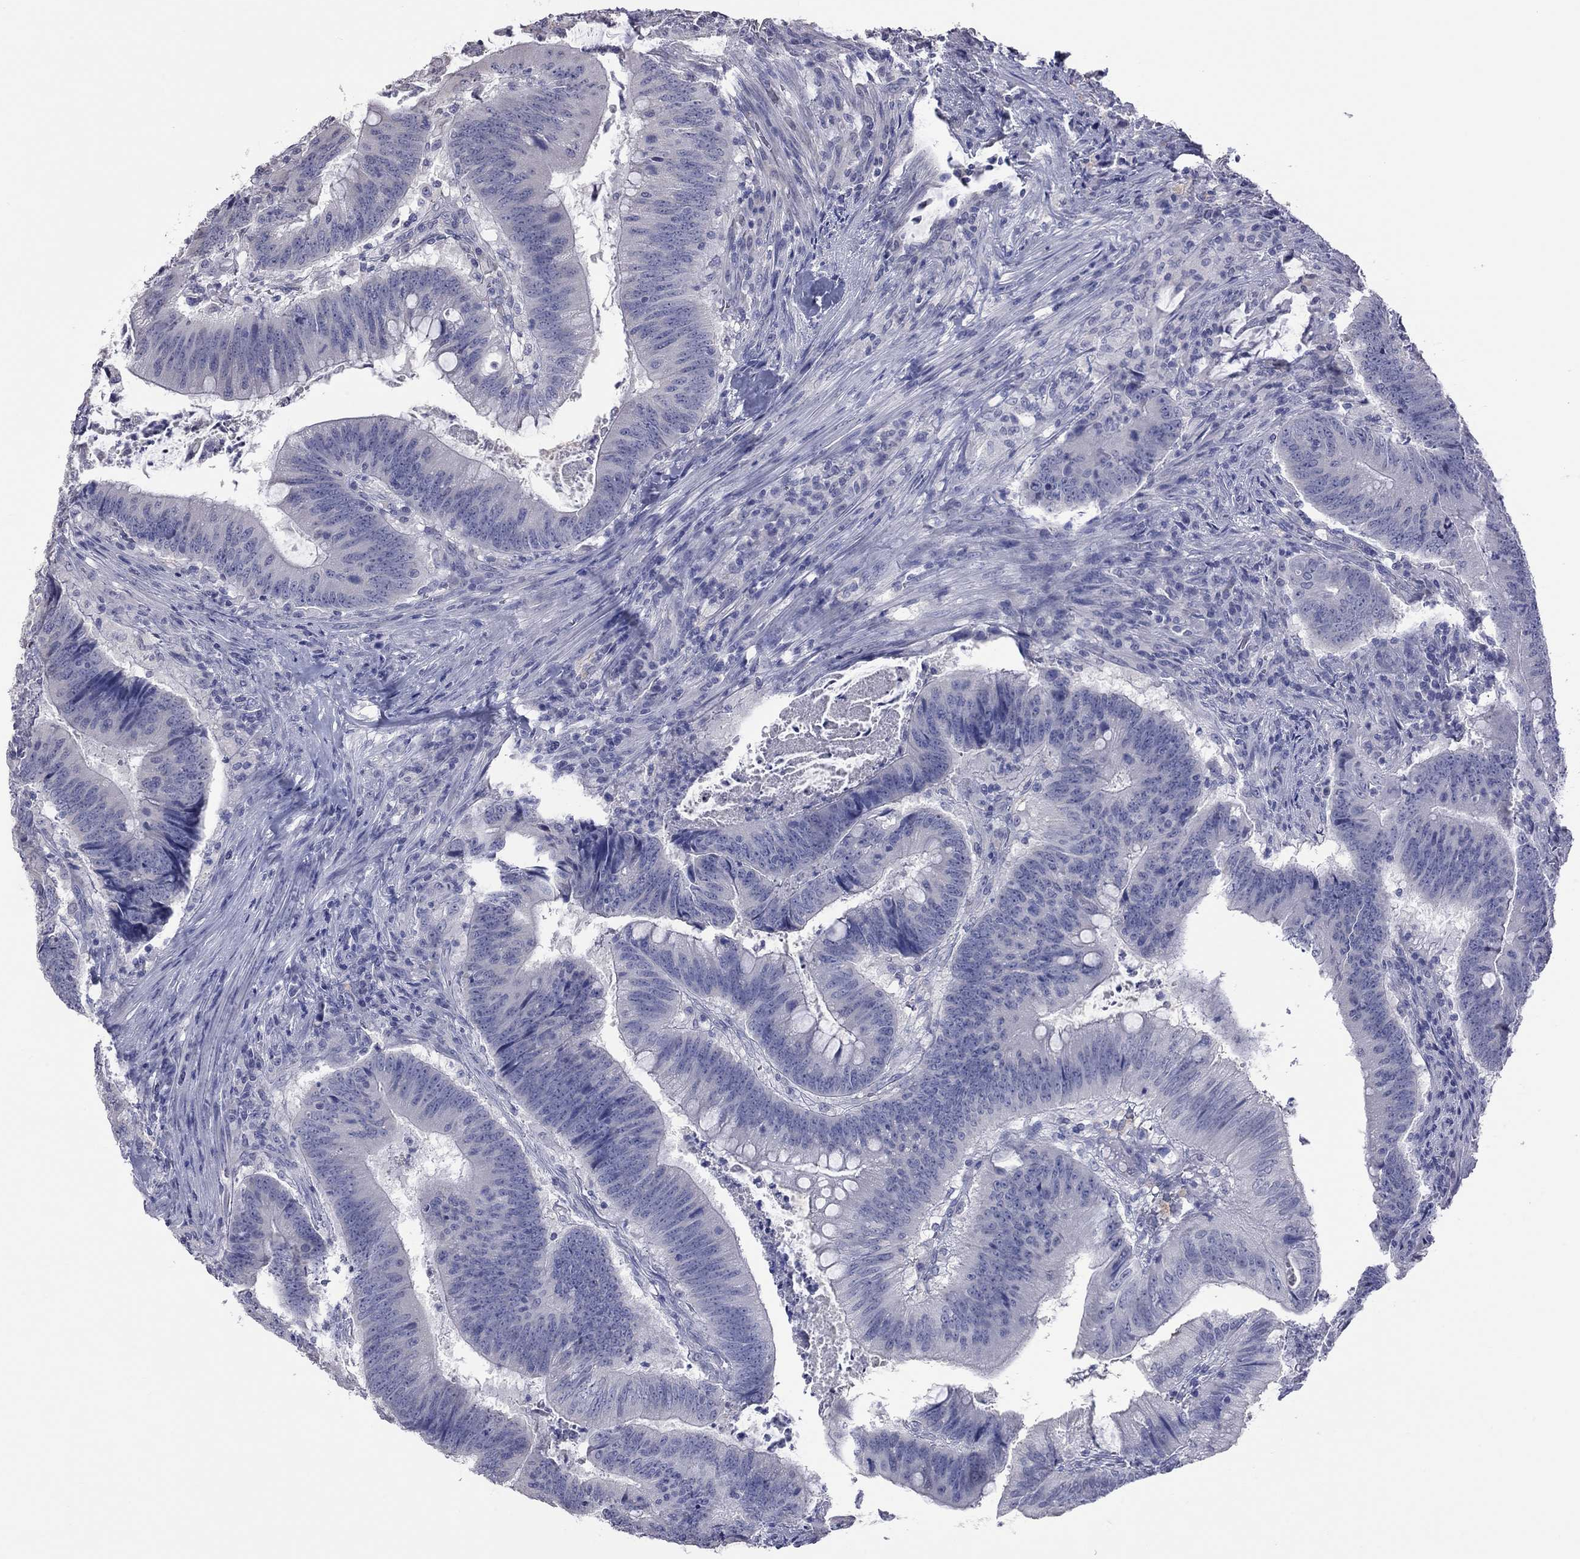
{"staining": {"intensity": "negative", "quantity": "none", "location": "none"}, "tissue": "colorectal cancer", "cell_type": "Tumor cells", "image_type": "cancer", "snomed": [{"axis": "morphology", "description": "Adenocarcinoma, NOS"}, {"axis": "topography", "description": "Colon"}], "caption": "IHC of adenocarcinoma (colorectal) shows no positivity in tumor cells. (DAB (3,3'-diaminobenzidine) immunohistochemistry (IHC) with hematoxylin counter stain).", "gene": "HYLS1", "patient": {"sex": "female", "age": 87}}